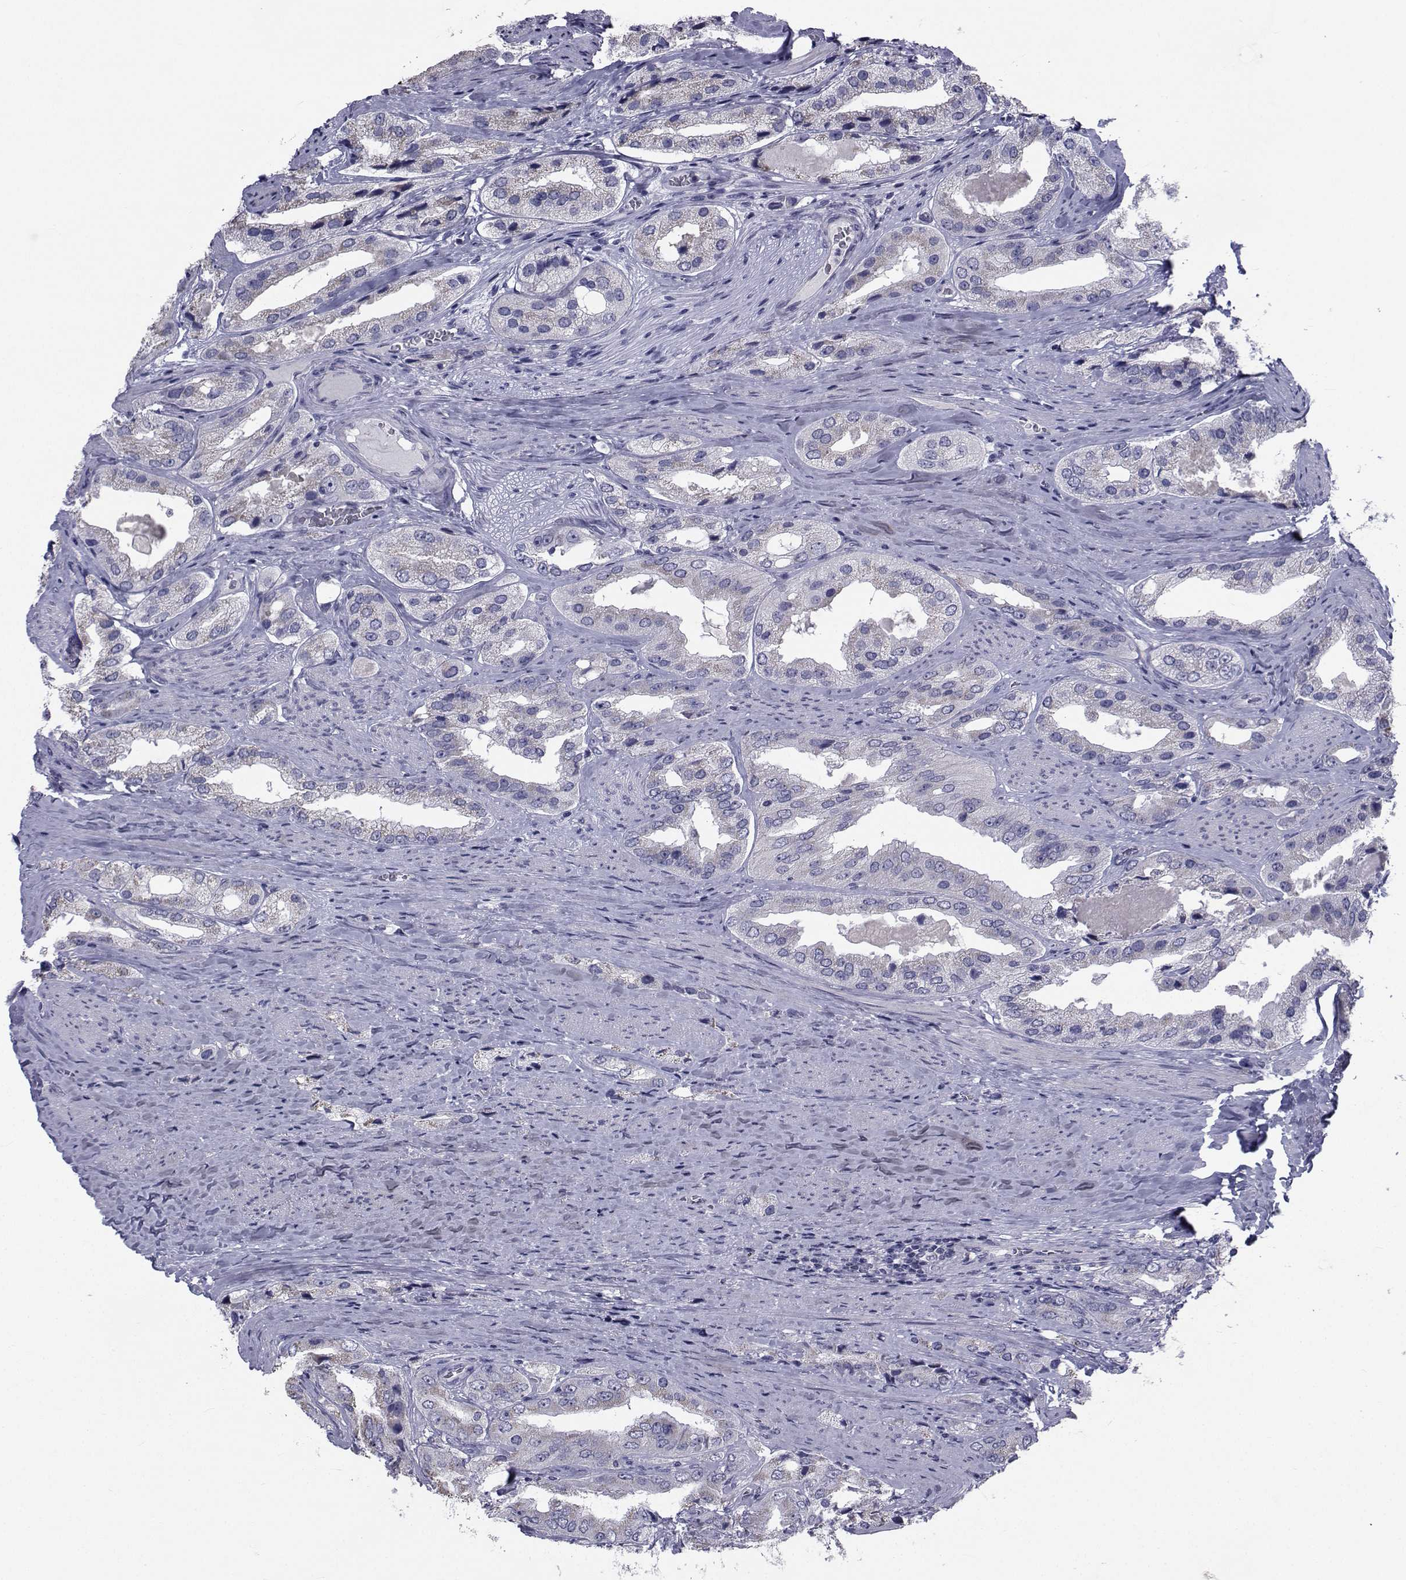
{"staining": {"intensity": "negative", "quantity": "none", "location": "none"}, "tissue": "prostate cancer", "cell_type": "Tumor cells", "image_type": "cancer", "snomed": [{"axis": "morphology", "description": "Adenocarcinoma, Low grade"}, {"axis": "topography", "description": "Prostate"}], "caption": "Immunohistochemical staining of human low-grade adenocarcinoma (prostate) displays no significant positivity in tumor cells.", "gene": "CHRNA1", "patient": {"sex": "male", "age": 69}}